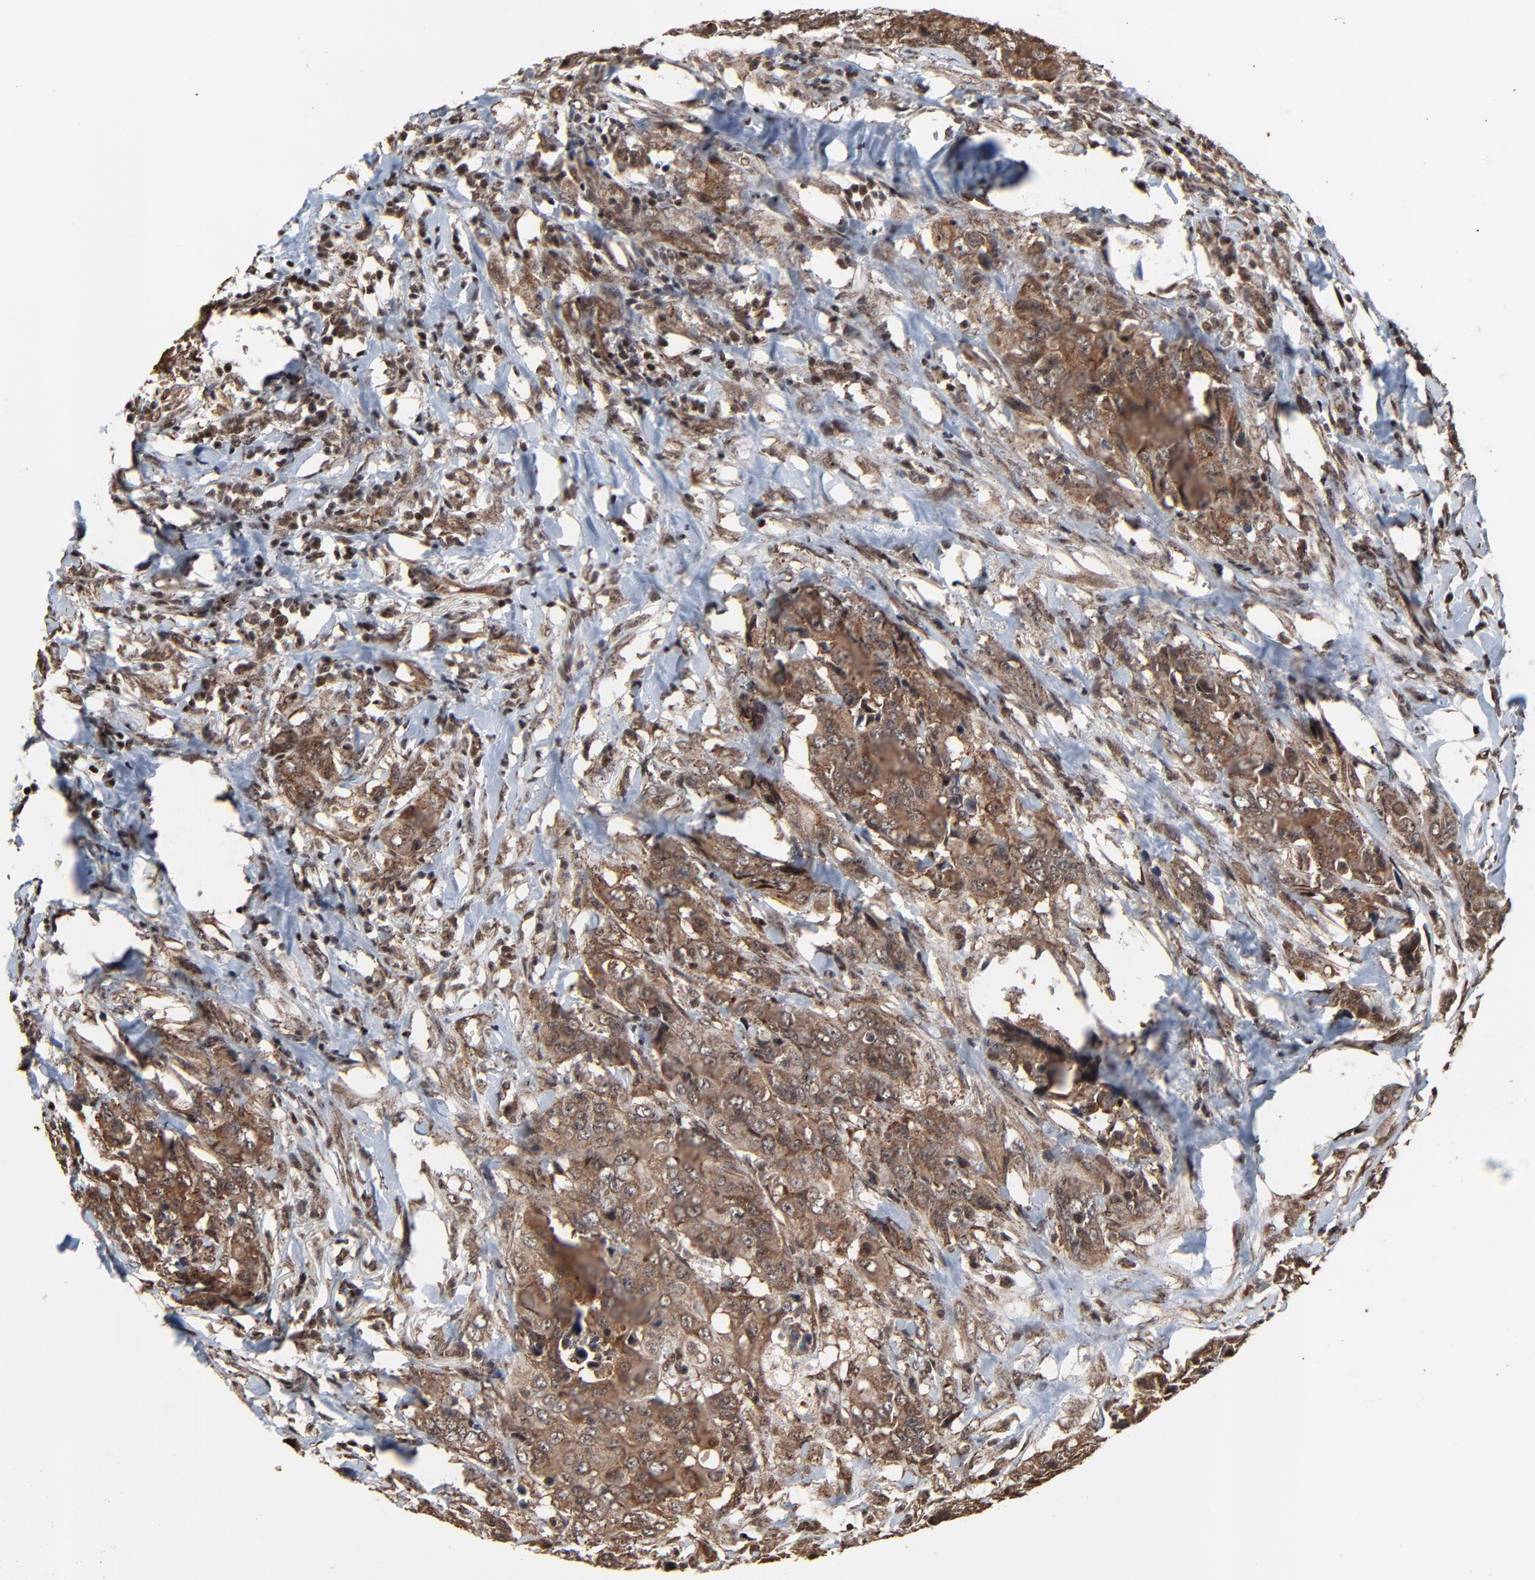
{"staining": {"intensity": "strong", "quantity": ">75%", "location": "cytoplasmic/membranous,nuclear"}, "tissue": "breast cancer", "cell_type": "Tumor cells", "image_type": "cancer", "snomed": [{"axis": "morphology", "description": "Duct carcinoma"}, {"axis": "topography", "description": "Breast"}], "caption": "A high-resolution image shows immunohistochemistry staining of infiltrating ductal carcinoma (breast), which shows strong cytoplasmic/membranous and nuclear staining in approximately >75% of tumor cells.", "gene": "RHOJ", "patient": {"sex": "female", "age": 54}}